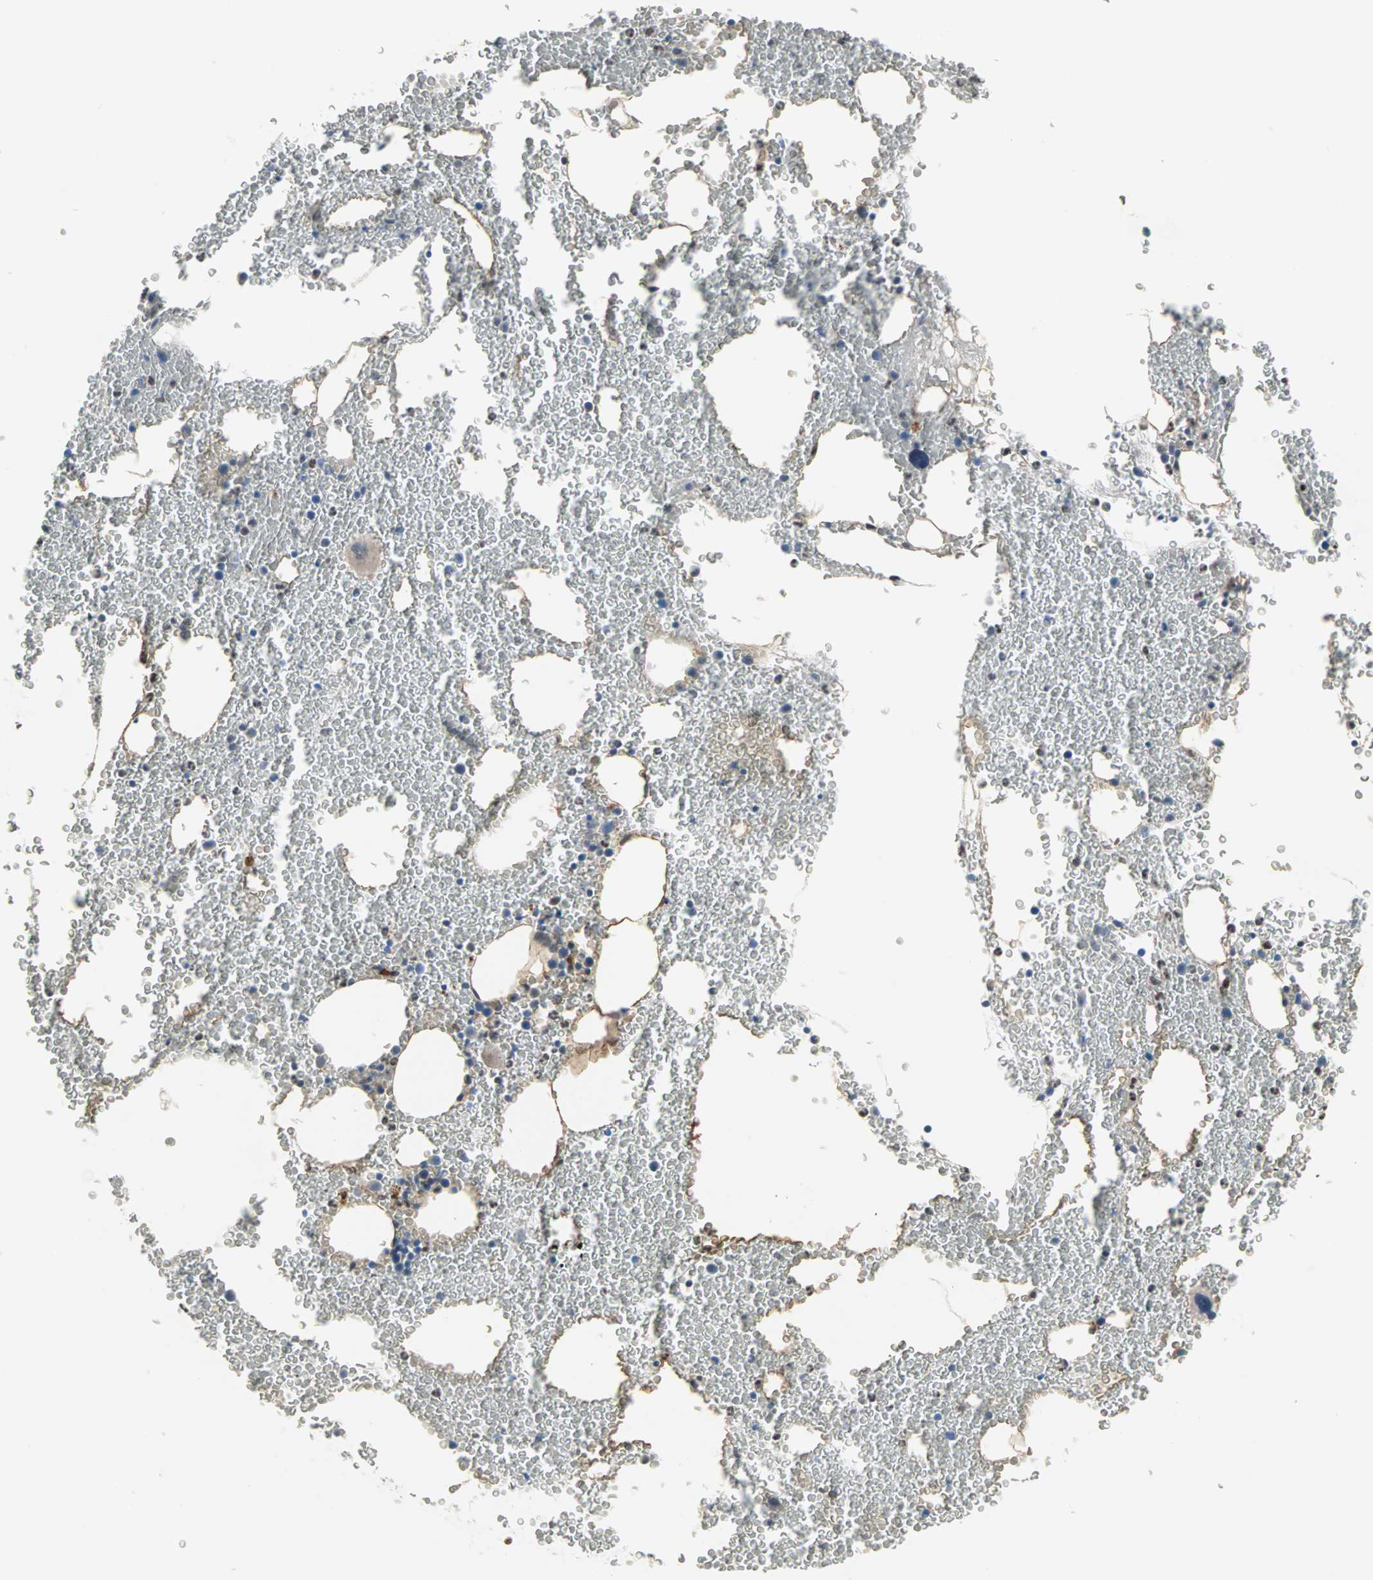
{"staining": {"intensity": "moderate", "quantity": "<25%", "location": "cytoplasmic/membranous,nuclear"}, "tissue": "bone marrow", "cell_type": "Hematopoietic cells", "image_type": "normal", "snomed": [{"axis": "morphology", "description": "Normal tissue, NOS"}, {"axis": "morphology", "description": "Inflammation, NOS"}, {"axis": "topography", "description": "Bone marrow"}], "caption": "Immunohistochemistry micrograph of normal bone marrow: bone marrow stained using IHC reveals low levels of moderate protein expression localized specifically in the cytoplasmic/membranous,nuclear of hematopoietic cells, appearing as a cytoplasmic/membranous,nuclear brown color.", "gene": "CAND2", "patient": {"sex": "male", "age": 74}}